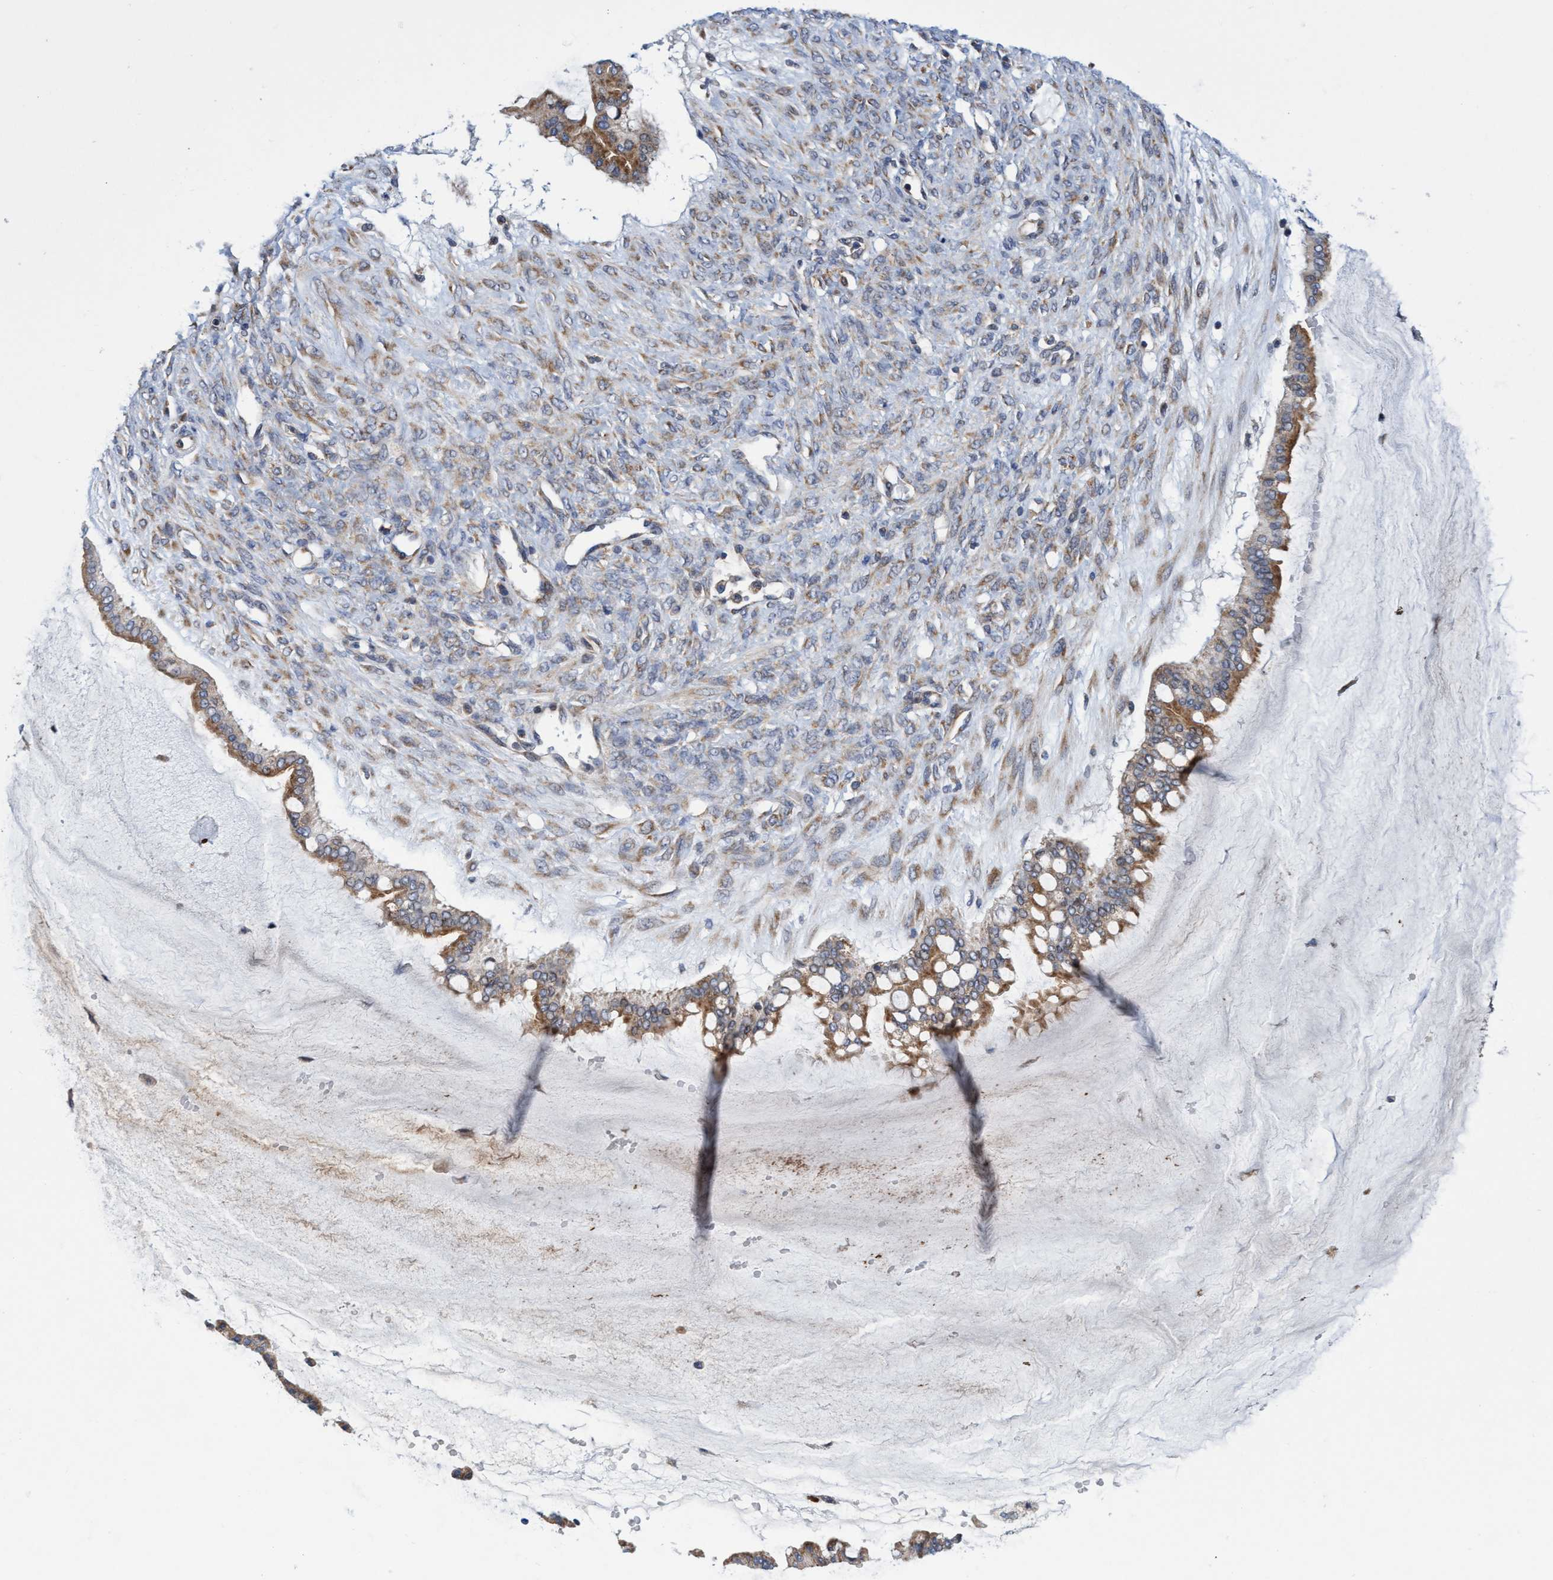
{"staining": {"intensity": "moderate", "quantity": ">75%", "location": "cytoplasmic/membranous"}, "tissue": "ovarian cancer", "cell_type": "Tumor cells", "image_type": "cancer", "snomed": [{"axis": "morphology", "description": "Cystadenocarcinoma, mucinous, NOS"}, {"axis": "topography", "description": "Ovary"}], "caption": "High-magnification brightfield microscopy of ovarian cancer (mucinous cystadenocarcinoma) stained with DAB (3,3'-diaminobenzidine) (brown) and counterstained with hematoxylin (blue). tumor cells exhibit moderate cytoplasmic/membranous expression is present in about>75% of cells.", "gene": "NAT16", "patient": {"sex": "female", "age": 73}}